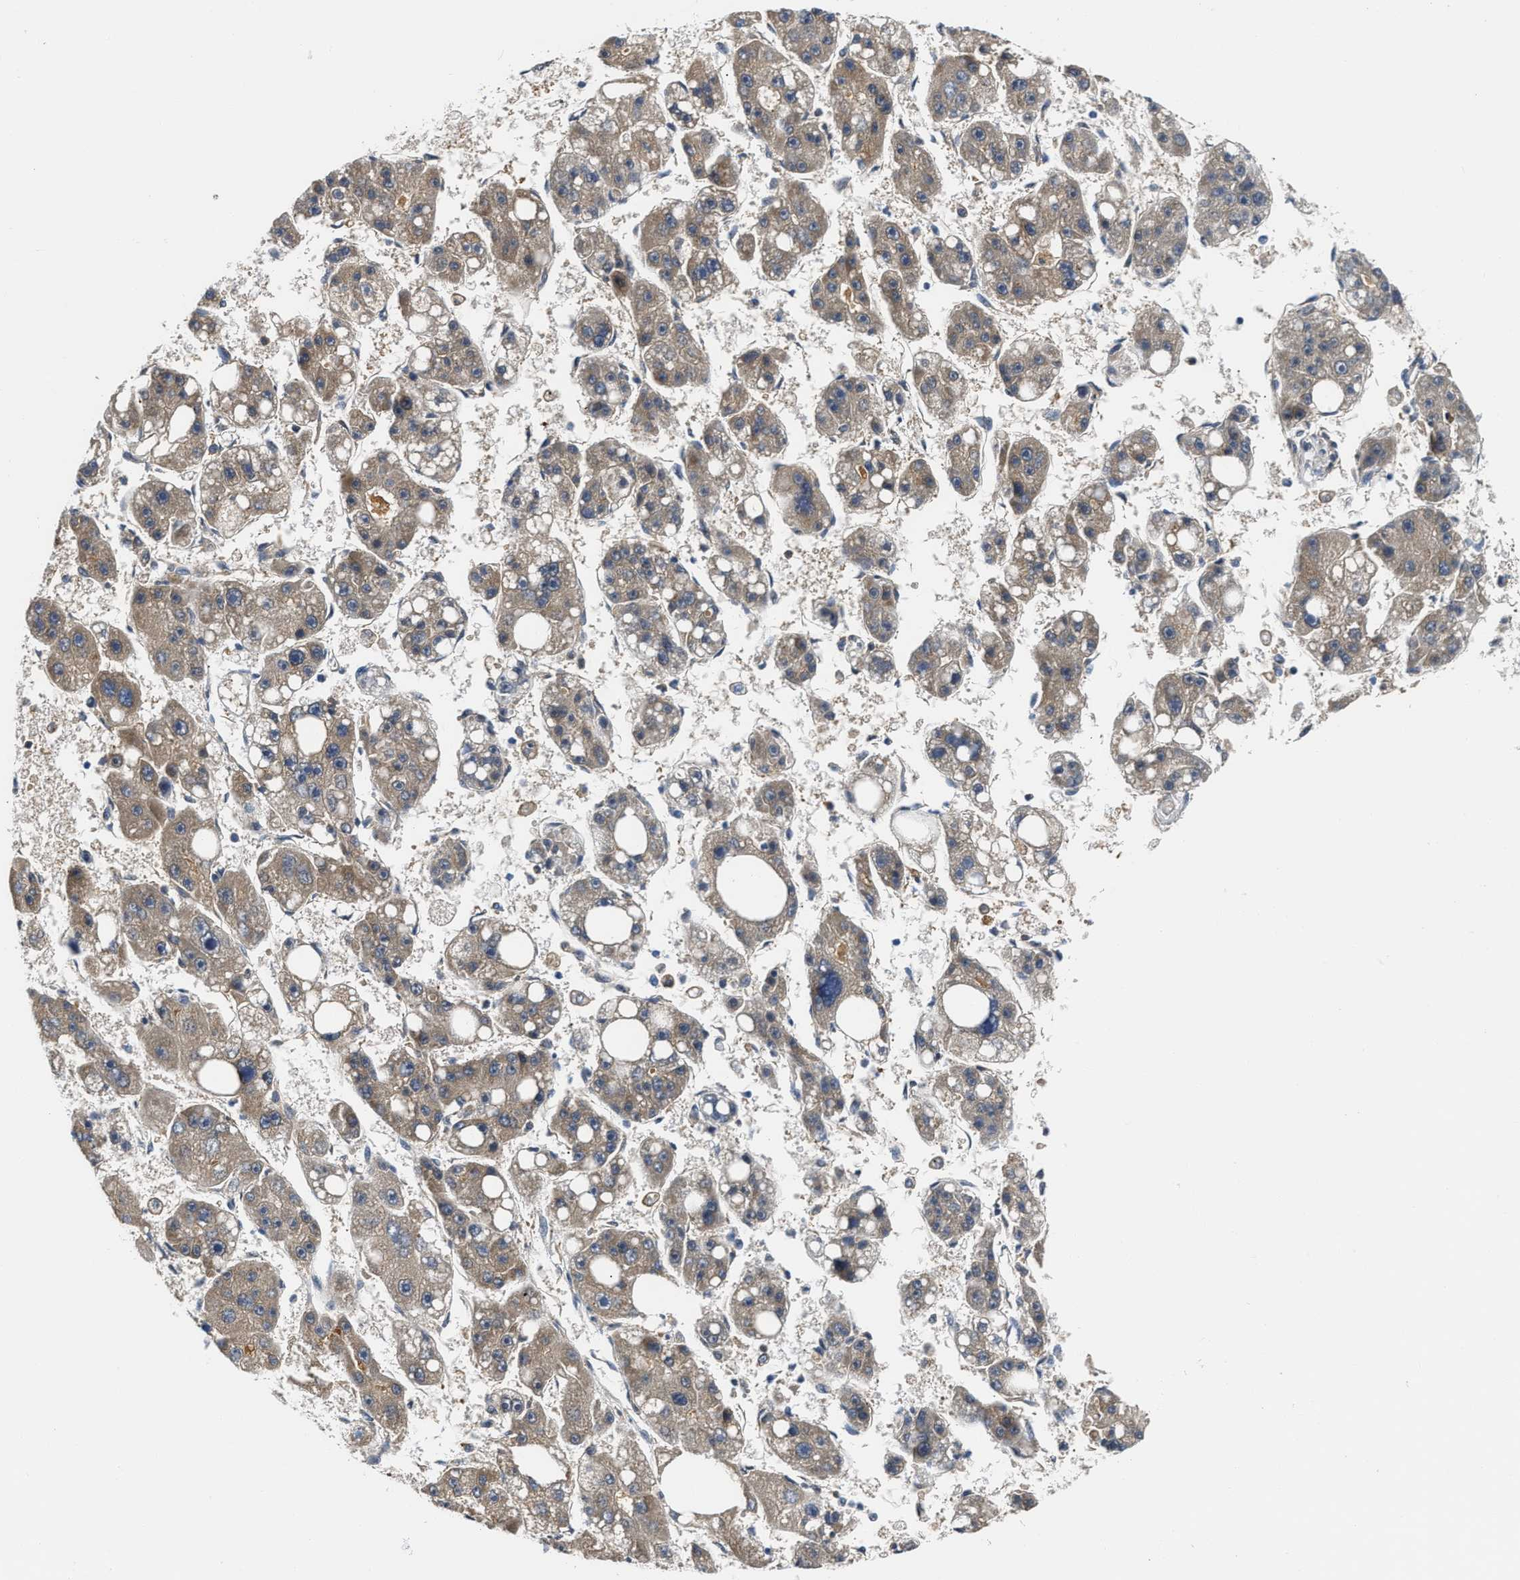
{"staining": {"intensity": "moderate", "quantity": ">75%", "location": "cytoplasmic/membranous"}, "tissue": "liver cancer", "cell_type": "Tumor cells", "image_type": "cancer", "snomed": [{"axis": "morphology", "description": "Carcinoma, Hepatocellular, NOS"}, {"axis": "topography", "description": "Liver"}], "caption": "Liver cancer tissue exhibits moderate cytoplasmic/membranous positivity in about >75% of tumor cells Ihc stains the protein of interest in brown and the nuclei are stained blue.", "gene": "GC", "patient": {"sex": "female", "age": 61}}